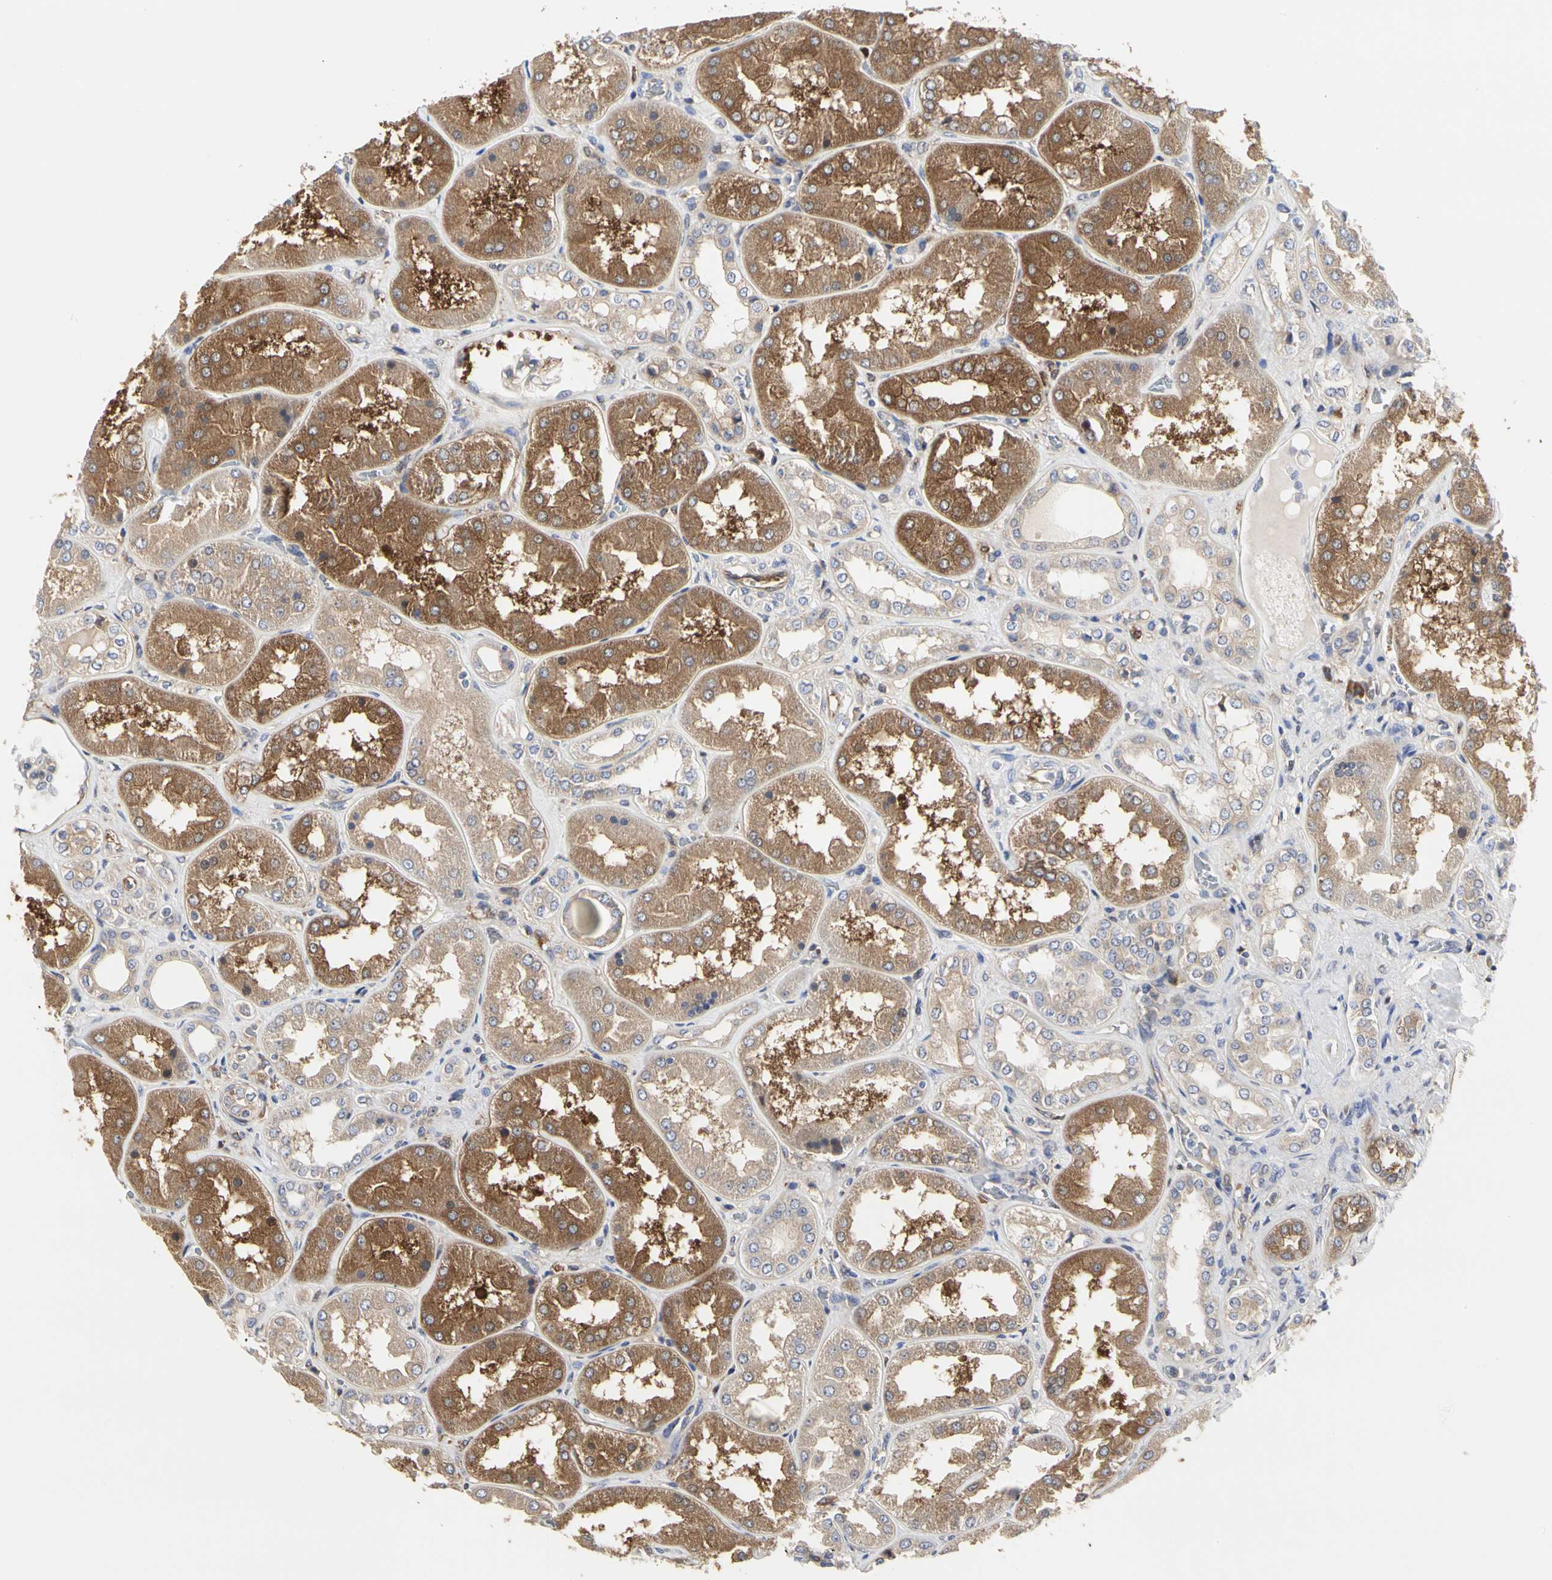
{"staining": {"intensity": "moderate", "quantity": ">75%", "location": "cytoplasmic/membranous"}, "tissue": "kidney", "cell_type": "Cells in glomeruli", "image_type": "normal", "snomed": [{"axis": "morphology", "description": "Normal tissue, NOS"}, {"axis": "topography", "description": "Kidney"}], "caption": "Cells in glomeruli demonstrate medium levels of moderate cytoplasmic/membranous positivity in approximately >75% of cells in benign kidney. The protein is shown in brown color, while the nuclei are stained blue.", "gene": "C3orf52", "patient": {"sex": "female", "age": 56}}